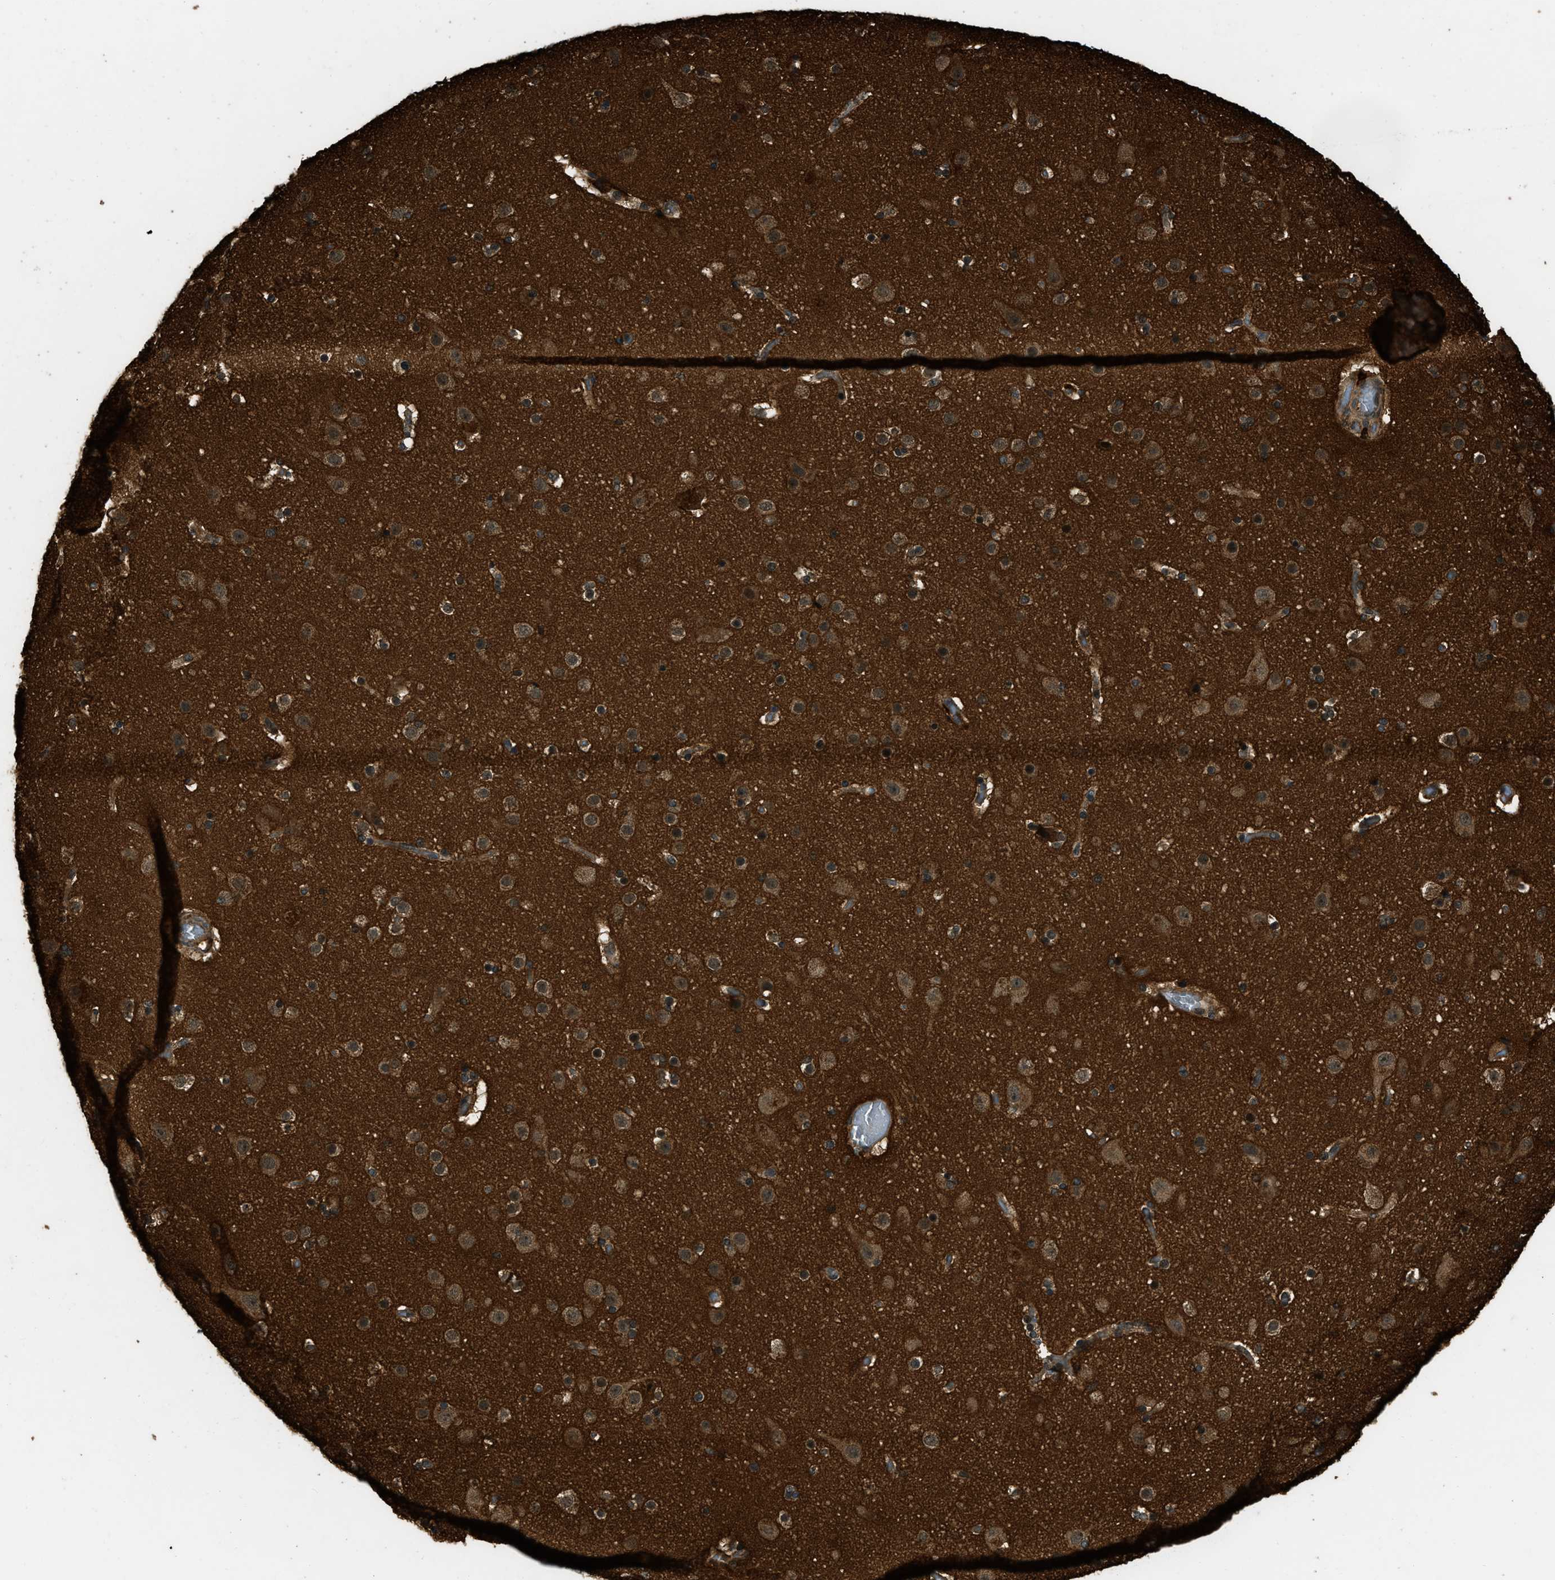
{"staining": {"intensity": "moderate", "quantity": "25%-75%", "location": "cytoplasmic/membranous"}, "tissue": "cerebral cortex", "cell_type": "Endothelial cells", "image_type": "normal", "snomed": [{"axis": "morphology", "description": "Normal tissue, NOS"}, {"axis": "topography", "description": "Cerebral cortex"}], "caption": "Approximately 25%-75% of endothelial cells in normal human cerebral cortex show moderate cytoplasmic/membranous protein expression as visualized by brown immunohistochemical staining.", "gene": "RAP2A", "patient": {"sex": "male", "age": 57}}